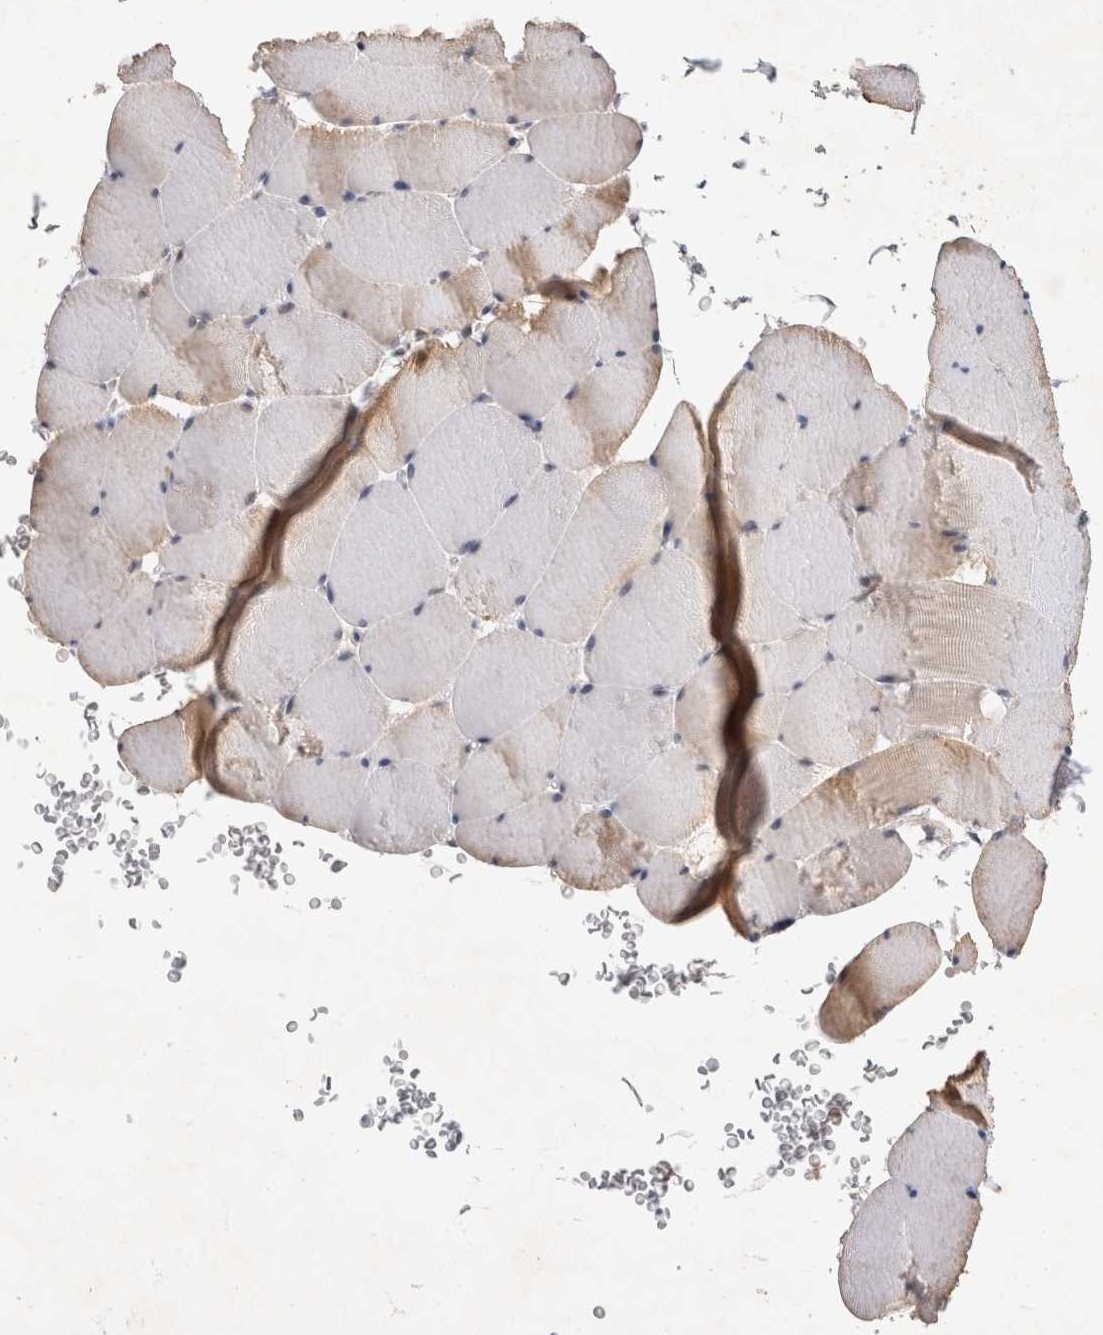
{"staining": {"intensity": "weak", "quantity": "25%-75%", "location": "cytoplasmic/membranous"}, "tissue": "skeletal muscle", "cell_type": "Myocytes", "image_type": "normal", "snomed": [{"axis": "morphology", "description": "Normal tissue, NOS"}, {"axis": "topography", "description": "Skeletal muscle"}], "caption": "Myocytes show weak cytoplasmic/membranous staining in about 25%-75% of cells in unremarkable skeletal muscle. (IHC, brightfield microscopy, high magnification).", "gene": "XRCC5", "patient": {"sex": "male", "age": 62}}